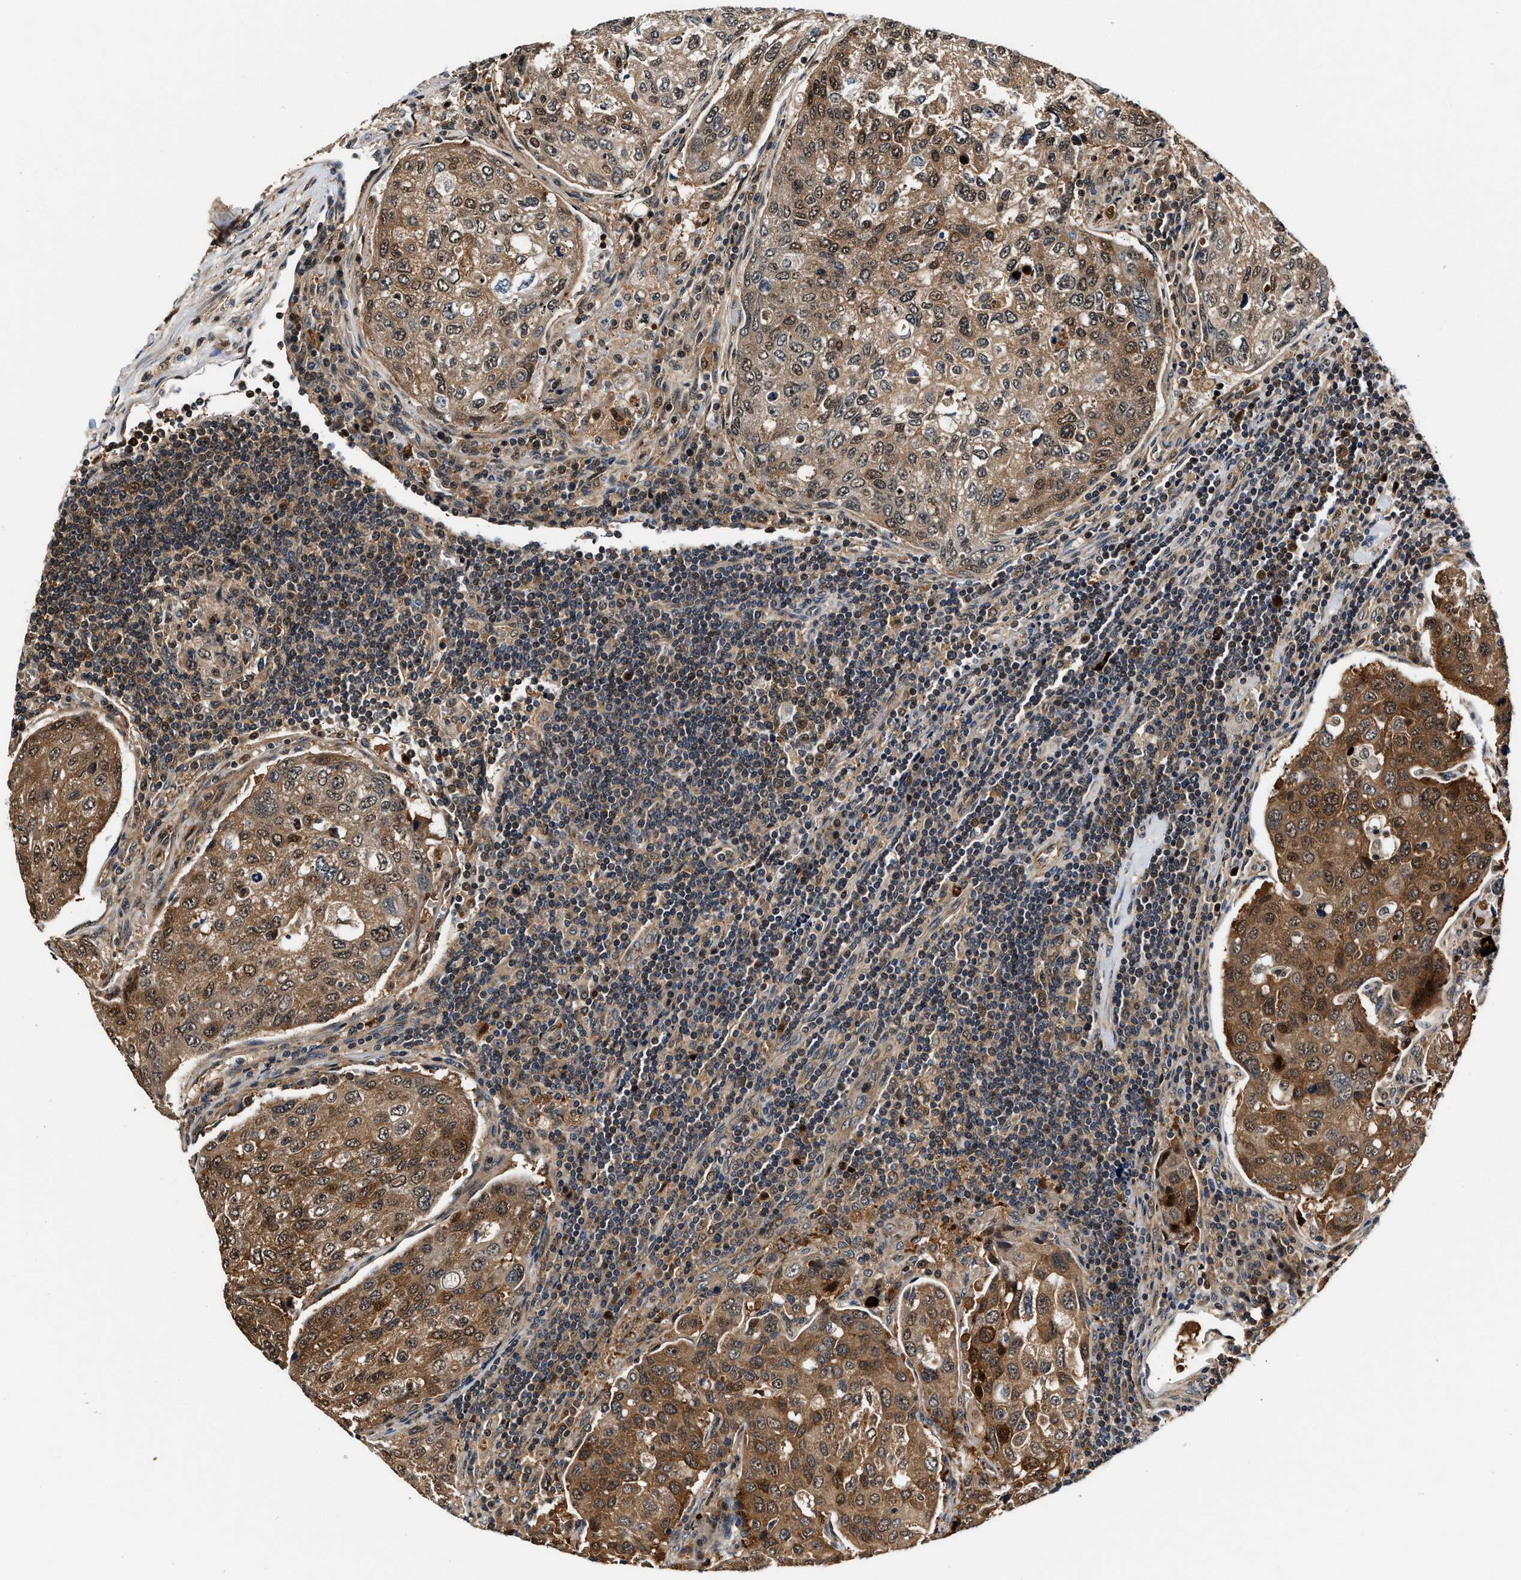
{"staining": {"intensity": "moderate", "quantity": ">75%", "location": "cytoplasmic/membranous,nuclear"}, "tissue": "urothelial cancer", "cell_type": "Tumor cells", "image_type": "cancer", "snomed": [{"axis": "morphology", "description": "Urothelial carcinoma, High grade"}, {"axis": "topography", "description": "Lymph node"}, {"axis": "topography", "description": "Urinary bladder"}], "caption": "The photomicrograph exhibits a brown stain indicating the presence of a protein in the cytoplasmic/membranous and nuclear of tumor cells in urothelial carcinoma (high-grade).", "gene": "TUT7", "patient": {"sex": "male", "age": 51}}